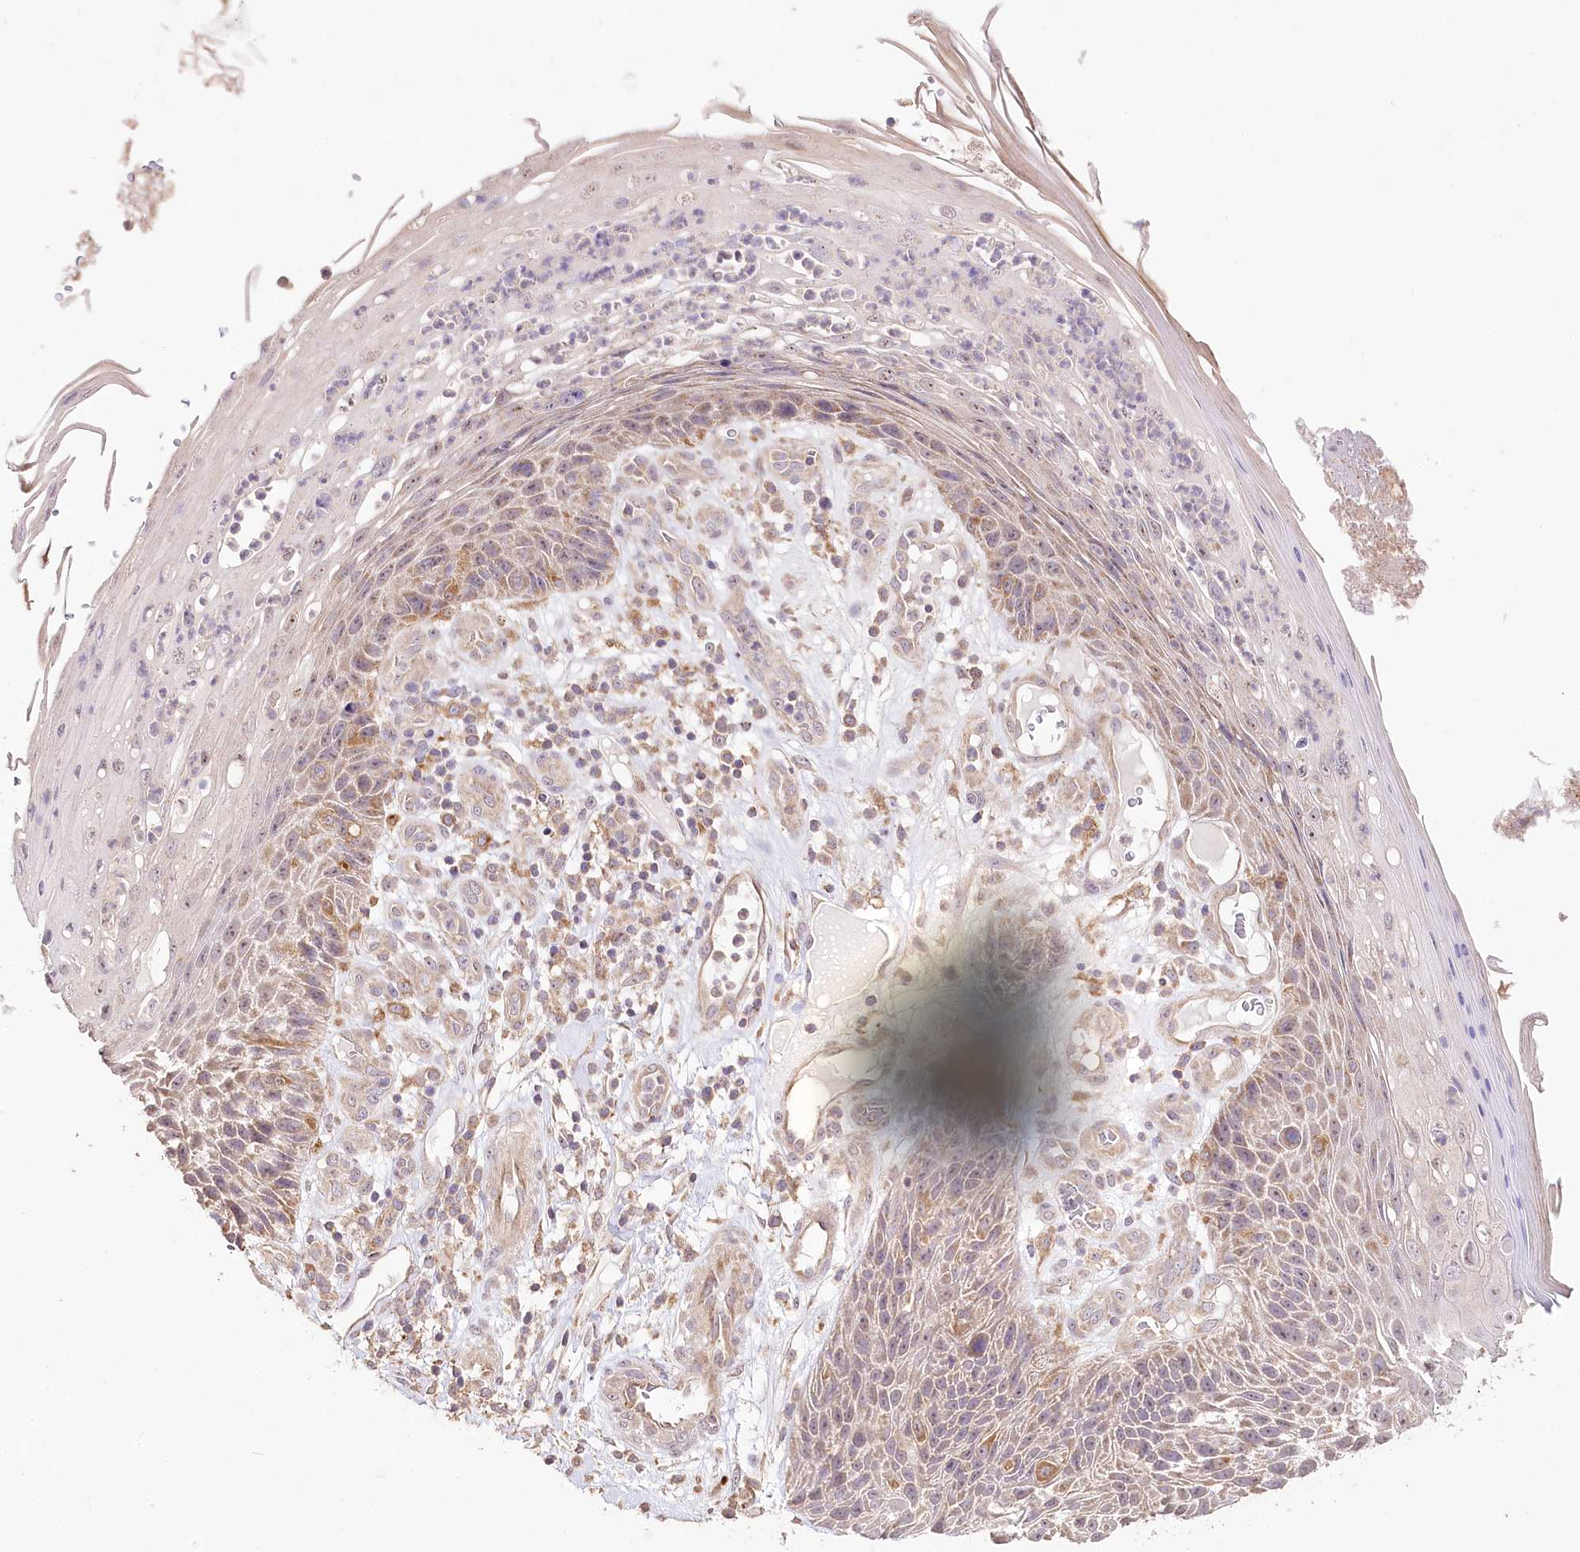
{"staining": {"intensity": "weak", "quantity": "25%-75%", "location": "cytoplasmic/membranous"}, "tissue": "skin cancer", "cell_type": "Tumor cells", "image_type": "cancer", "snomed": [{"axis": "morphology", "description": "Squamous cell carcinoma, NOS"}, {"axis": "topography", "description": "Skin"}], "caption": "IHC image of neoplastic tissue: squamous cell carcinoma (skin) stained using immunohistochemistry shows low levels of weak protein expression localized specifically in the cytoplasmic/membranous of tumor cells, appearing as a cytoplasmic/membranous brown color.", "gene": "DMXL1", "patient": {"sex": "female", "age": 88}}